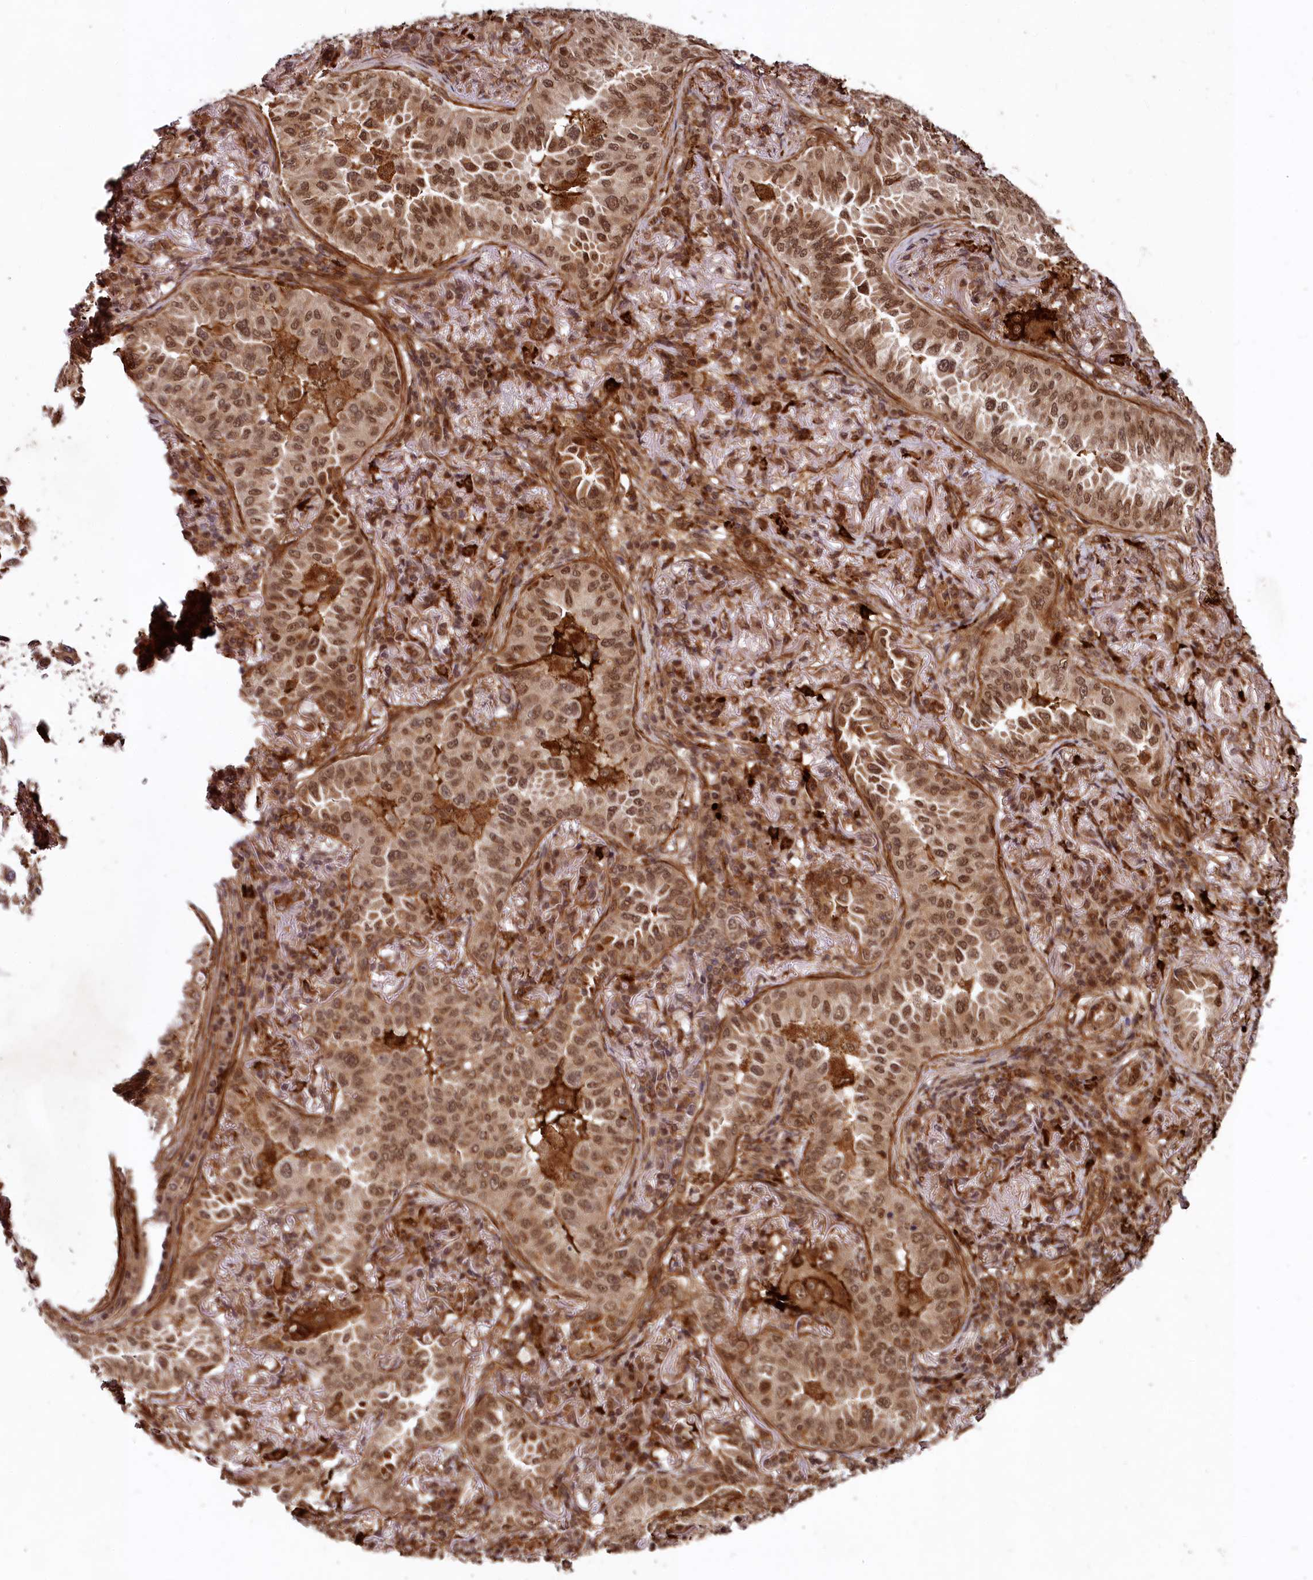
{"staining": {"intensity": "moderate", "quantity": ">75%", "location": "nuclear"}, "tissue": "lung cancer", "cell_type": "Tumor cells", "image_type": "cancer", "snomed": [{"axis": "morphology", "description": "Adenocarcinoma, NOS"}, {"axis": "topography", "description": "Lung"}], "caption": "Tumor cells exhibit moderate nuclear positivity in approximately >75% of cells in lung cancer (adenocarcinoma).", "gene": "TRIM23", "patient": {"sex": "female", "age": 69}}